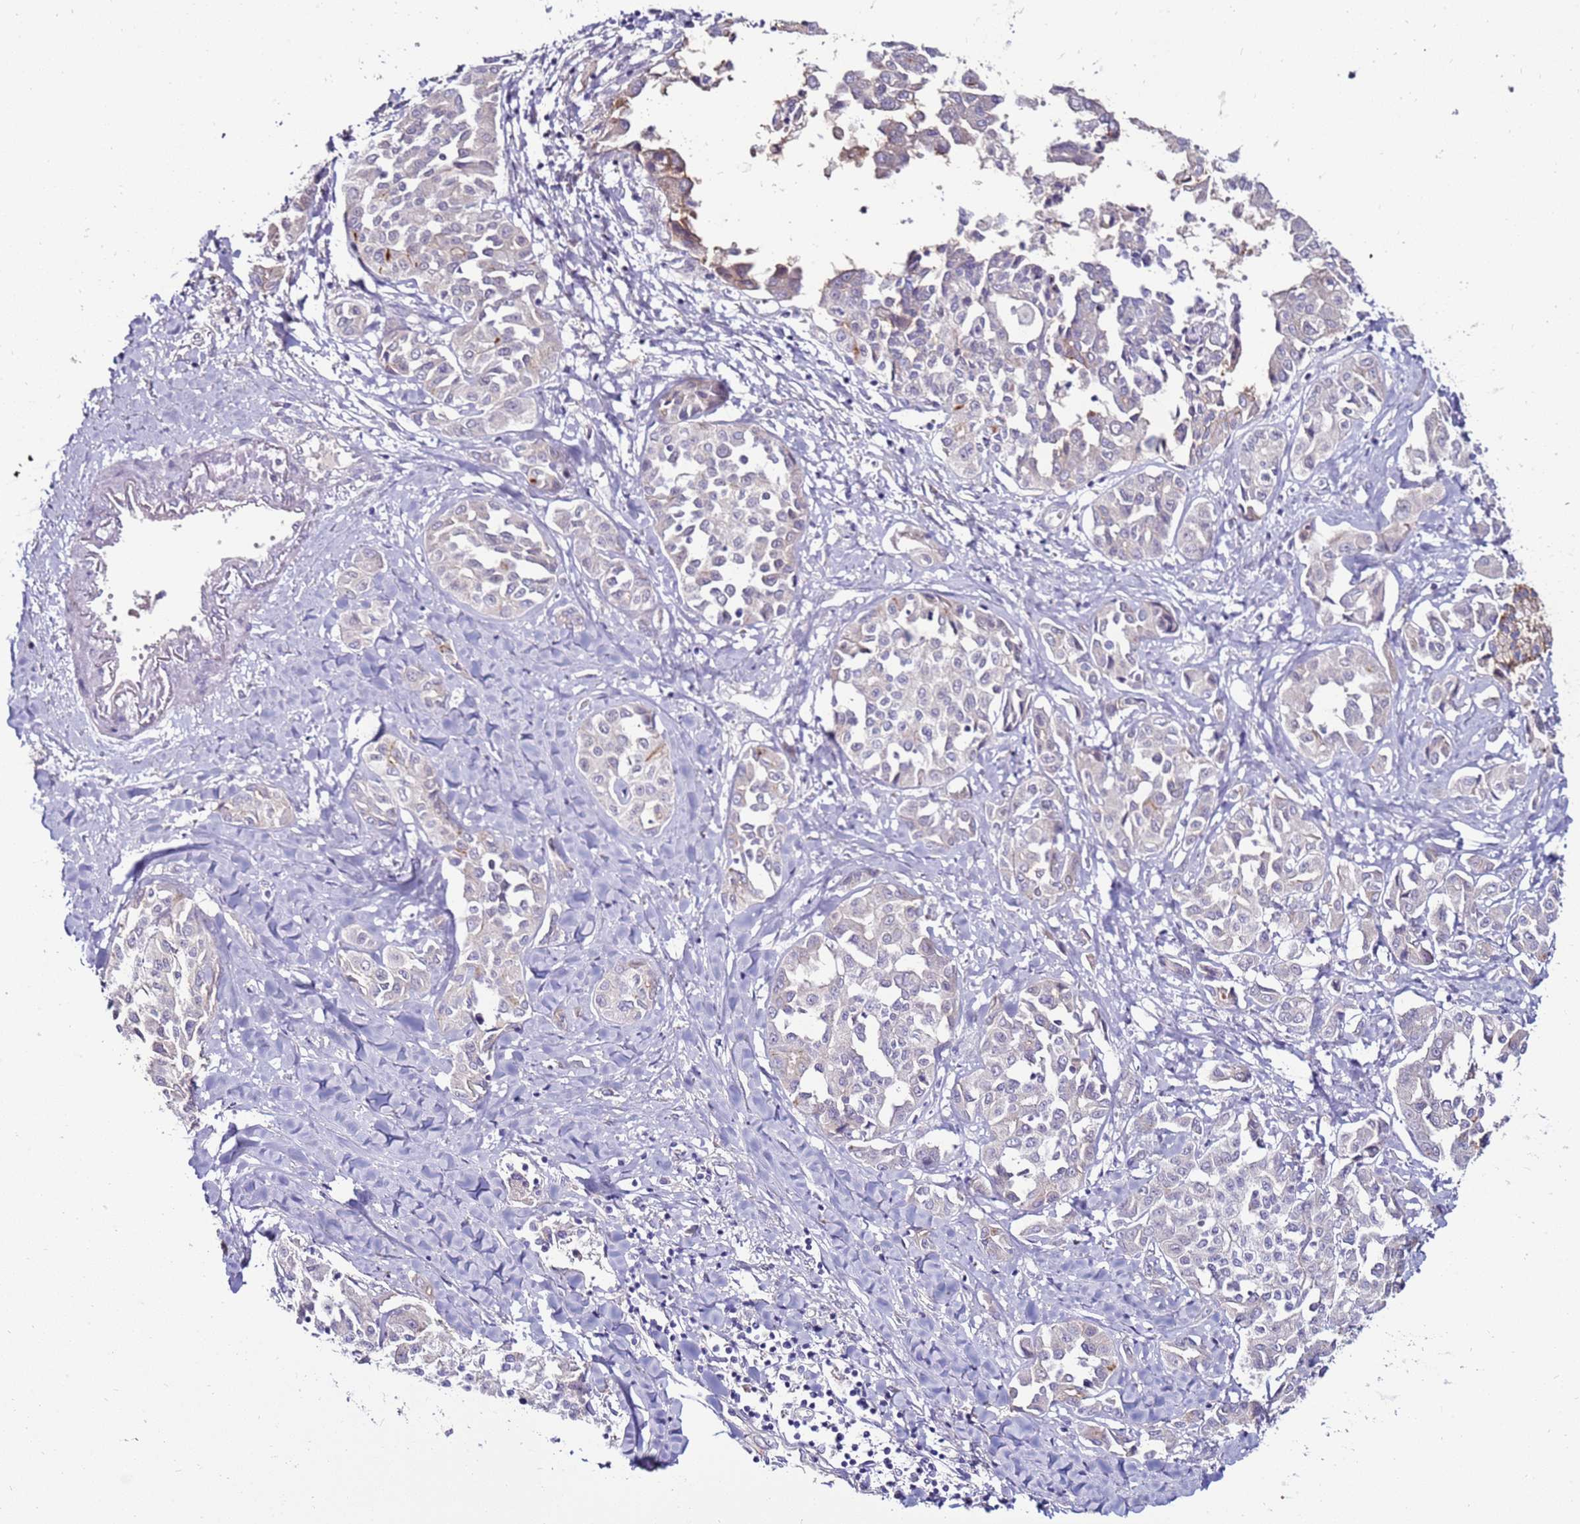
{"staining": {"intensity": "negative", "quantity": "none", "location": "none"}, "tissue": "liver cancer", "cell_type": "Tumor cells", "image_type": "cancer", "snomed": [{"axis": "morphology", "description": "Cholangiocarcinoma"}, {"axis": "topography", "description": "Liver"}], "caption": "A photomicrograph of human cholangiocarcinoma (liver) is negative for staining in tumor cells. (Brightfield microscopy of DAB (3,3'-diaminobenzidine) immunohistochemistry (IHC) at high magnification).", "gene": "GPN3", "patient": {"sex": "female", "age": 77}}